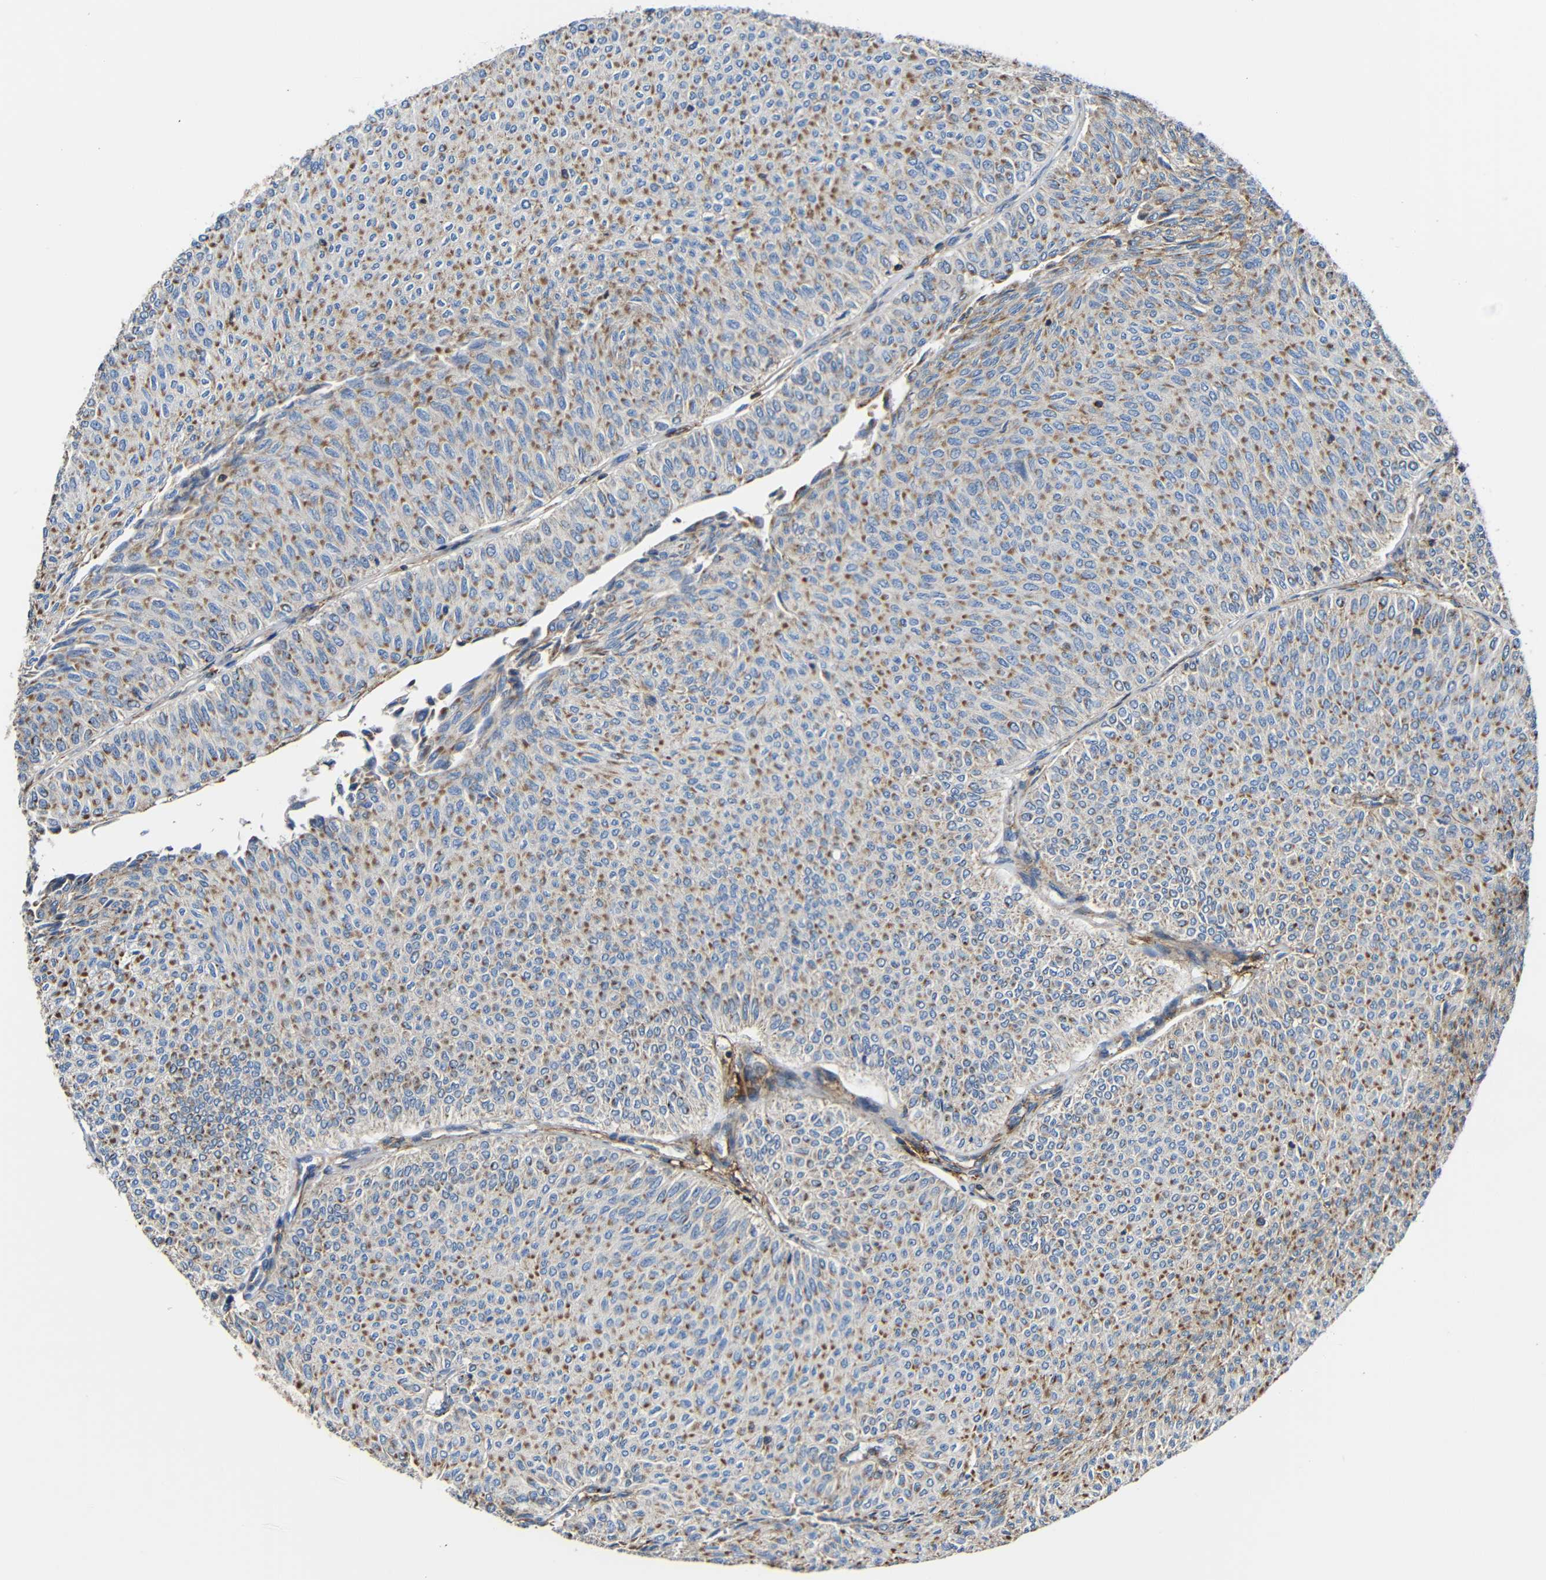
{"staining": {"intensity": "moderate", "quantity": ">75%", "location": "cytoplasmic/membranous"}, "tissue": "urothelial cancer", "cell_type": "Tumor cells", "image_type": "cancer", "snomed": [{"axis": "morphology", "description": "Urothelial carcinoma, Low grade"}, {"axis": "topography", "description": "Urinary bladder"}], "caption": "A histopathology image showing moderate cytoplasmic/membranous staining in about >75% of tumor cells in urothelial cancer, as visualized by brown immunohistochemical staining.", "gene": "IGSF10", "patient": {"sex": "male", "age": 78}}